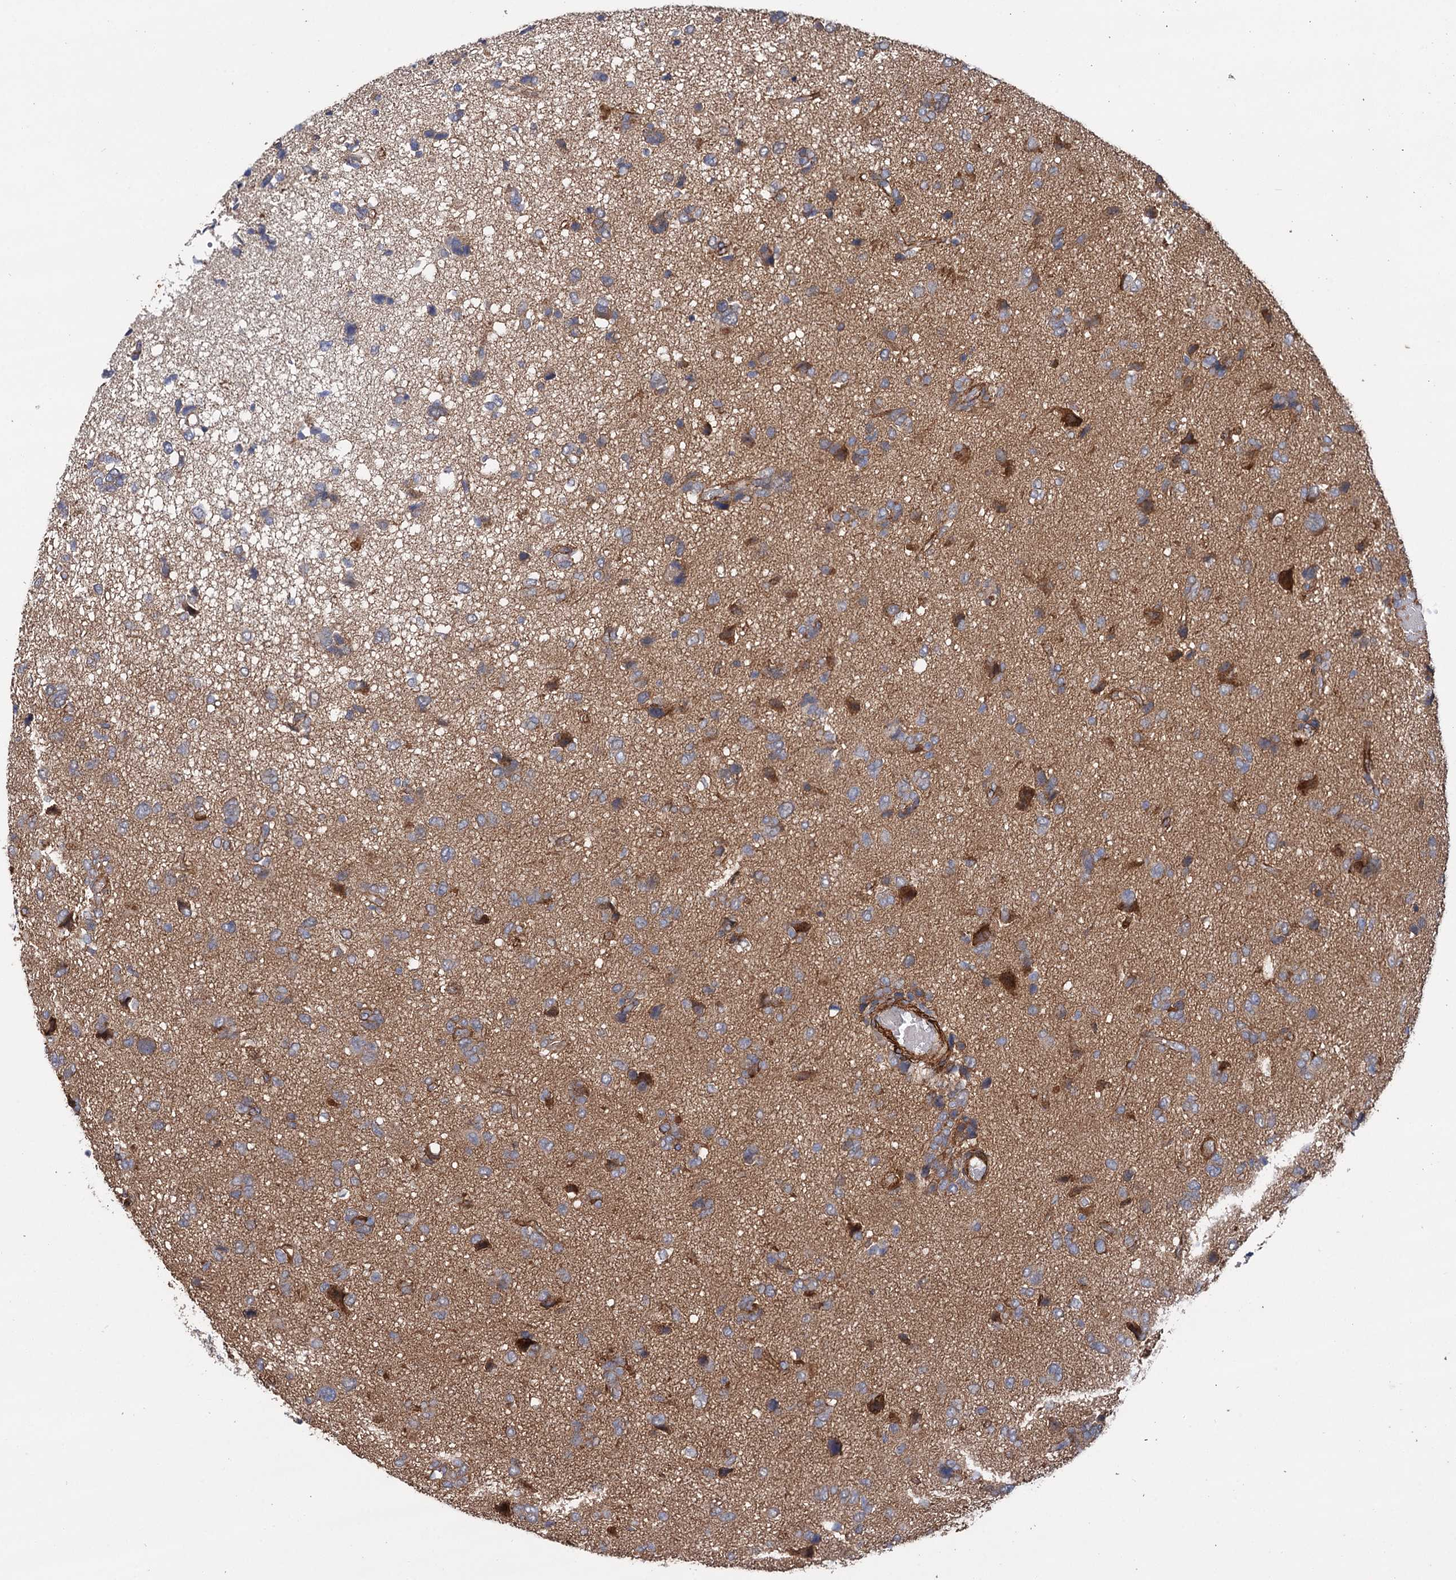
{"staining": {"intensity": "moderate", "quantity": "<25%", "location": "cytoplasmic/membranous"}, "tissue": "glioma", "cell_type": "Tumor cells", "image_type": "cancer", "snomed": [{"axis": "morphology", "description": "Glioma, malignant, High grade"}, {"axis": "topography", "description": "Brain"}], "caption": "Malignant glioma (high-grade) stained with a protein marker exhibits moderate staining in tumor cells.", "gene": "SPATS2", "patient": {"sex": "female", "age": 59}}